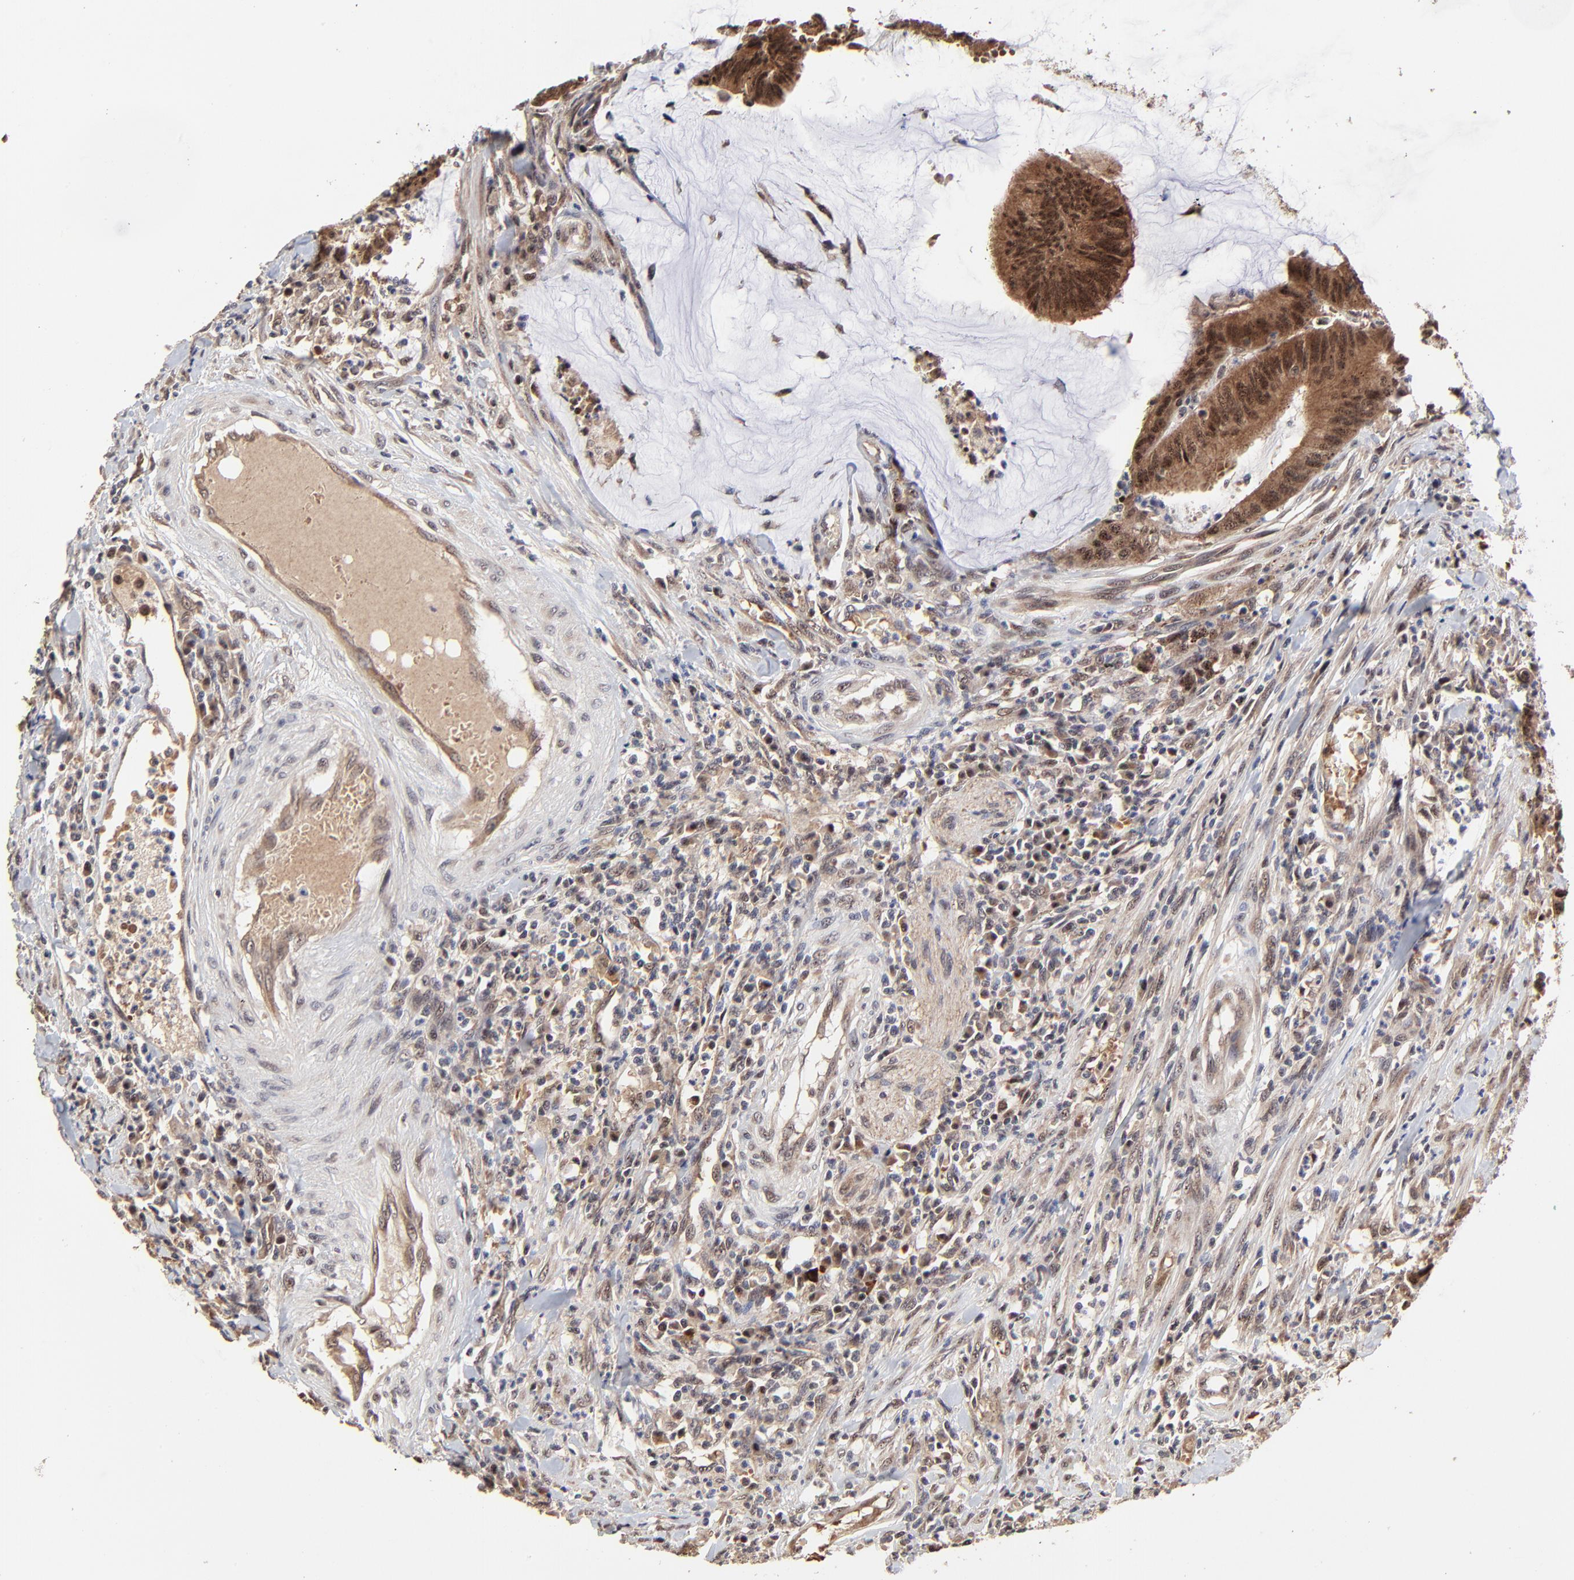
{"staining": {"intensity": "strong", "quantity": ">75%", "location": "cytoplasmic/membranous,nuclear"}, "tissue": "colorectal cancer", "cell_type": "Tumor cells", "image_type": "cancer", "snomed": [{"axis": "morphology", "description": "Adenocarcinoma, NOS"}, {"axis": "topography", "description": "Rectum"}], "caption": "Strong cytoplasmic/membranous and nuclear positivity for a protein is present in about >75% of tumor cells of colorectal adenocarcinoma using IHC.", "gene": "FRMD8", "patient": {"sex": "female", "age": 66}}